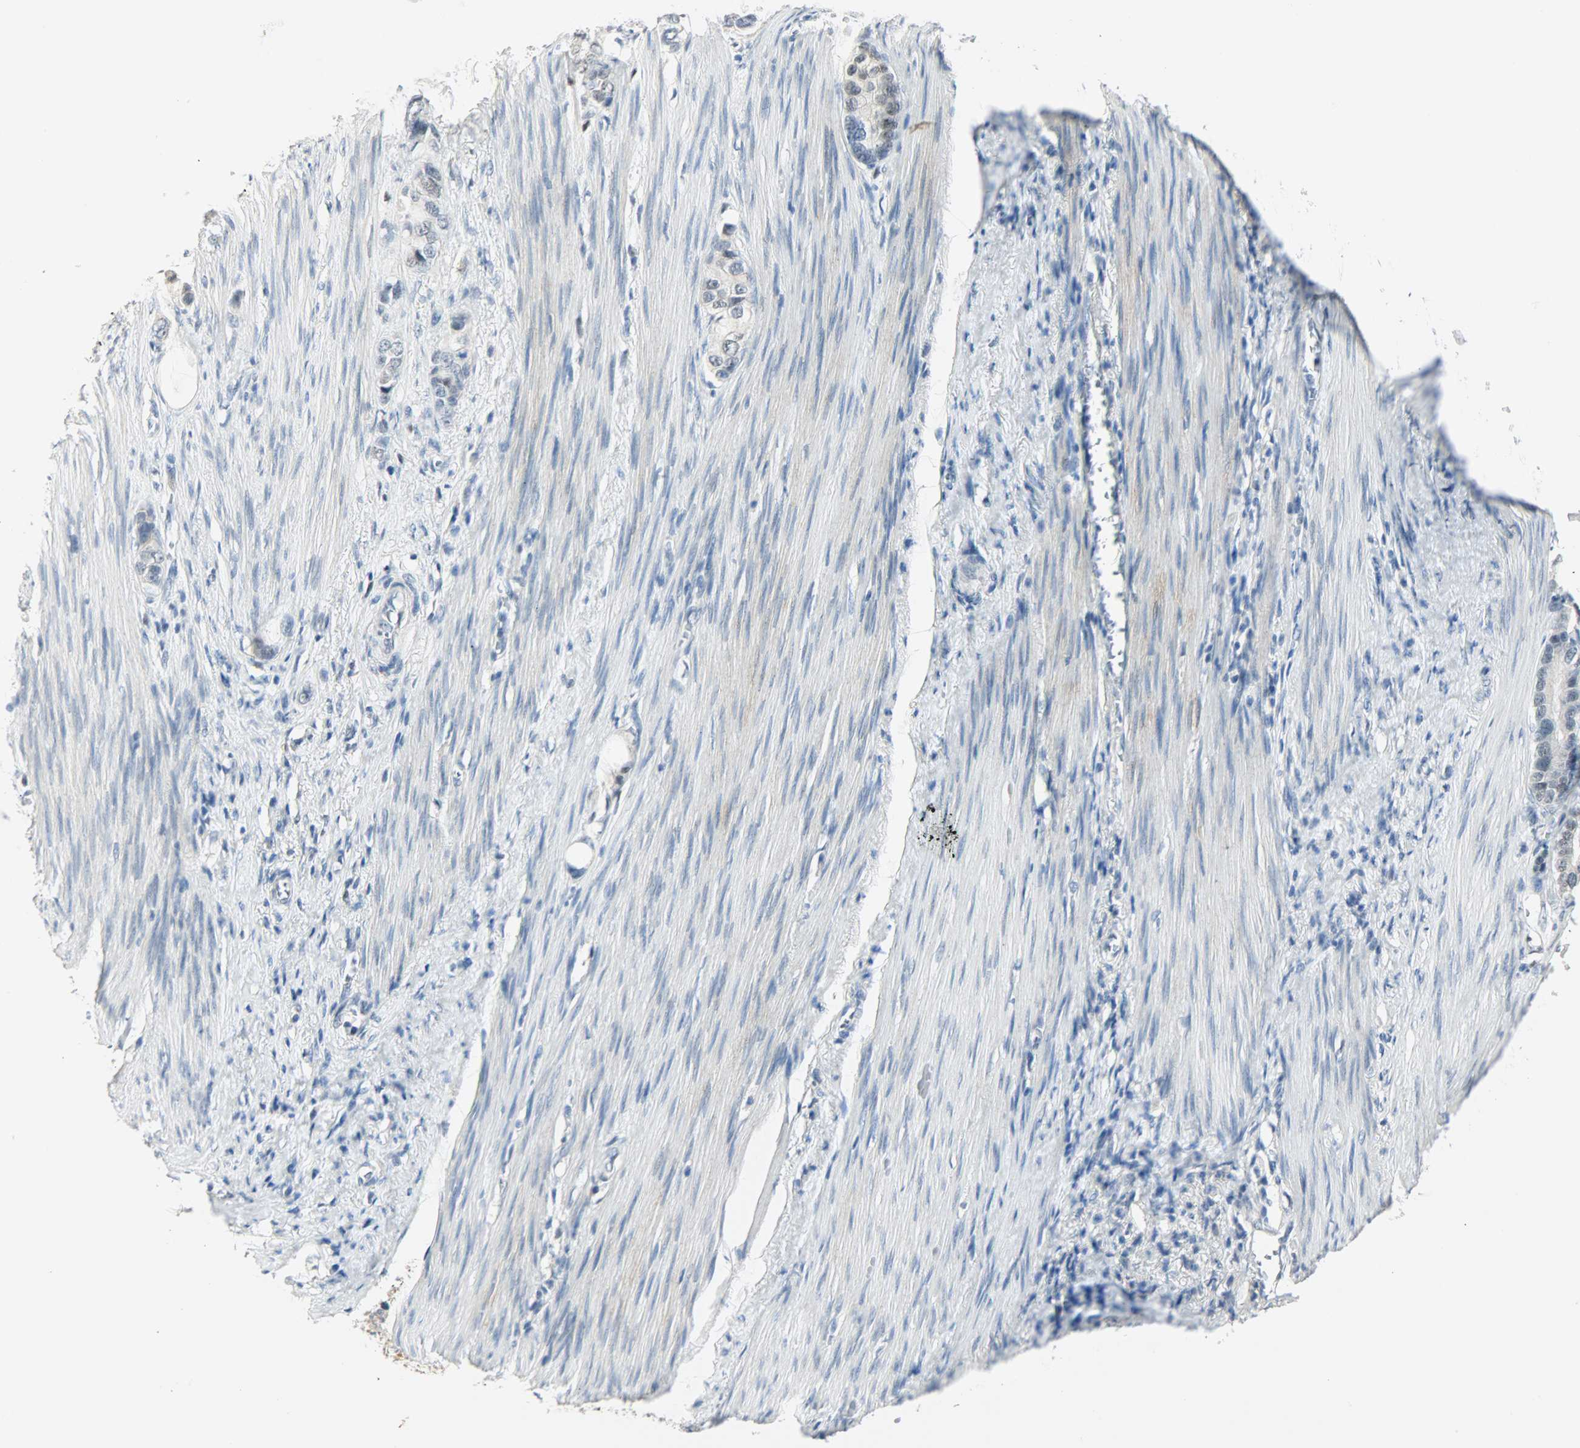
{"staining": {"intensity": "negative", "quantity": "none", "location": "none"}, "tissue": "stomach cancer", "cell_type": "Tumor cells", "image_type": "cancer", "snomed": [{"axis": "morphology", "description": "Adenocarcinoma, NOS"}, {"axis": "topography", "description": "Stomach"}], "caption": "Tumor cells are negative for brown protein staining in adenocarcinoma (stomach).", "gene": "PPARG", "patient": {"sex": "female", "age": 75}}